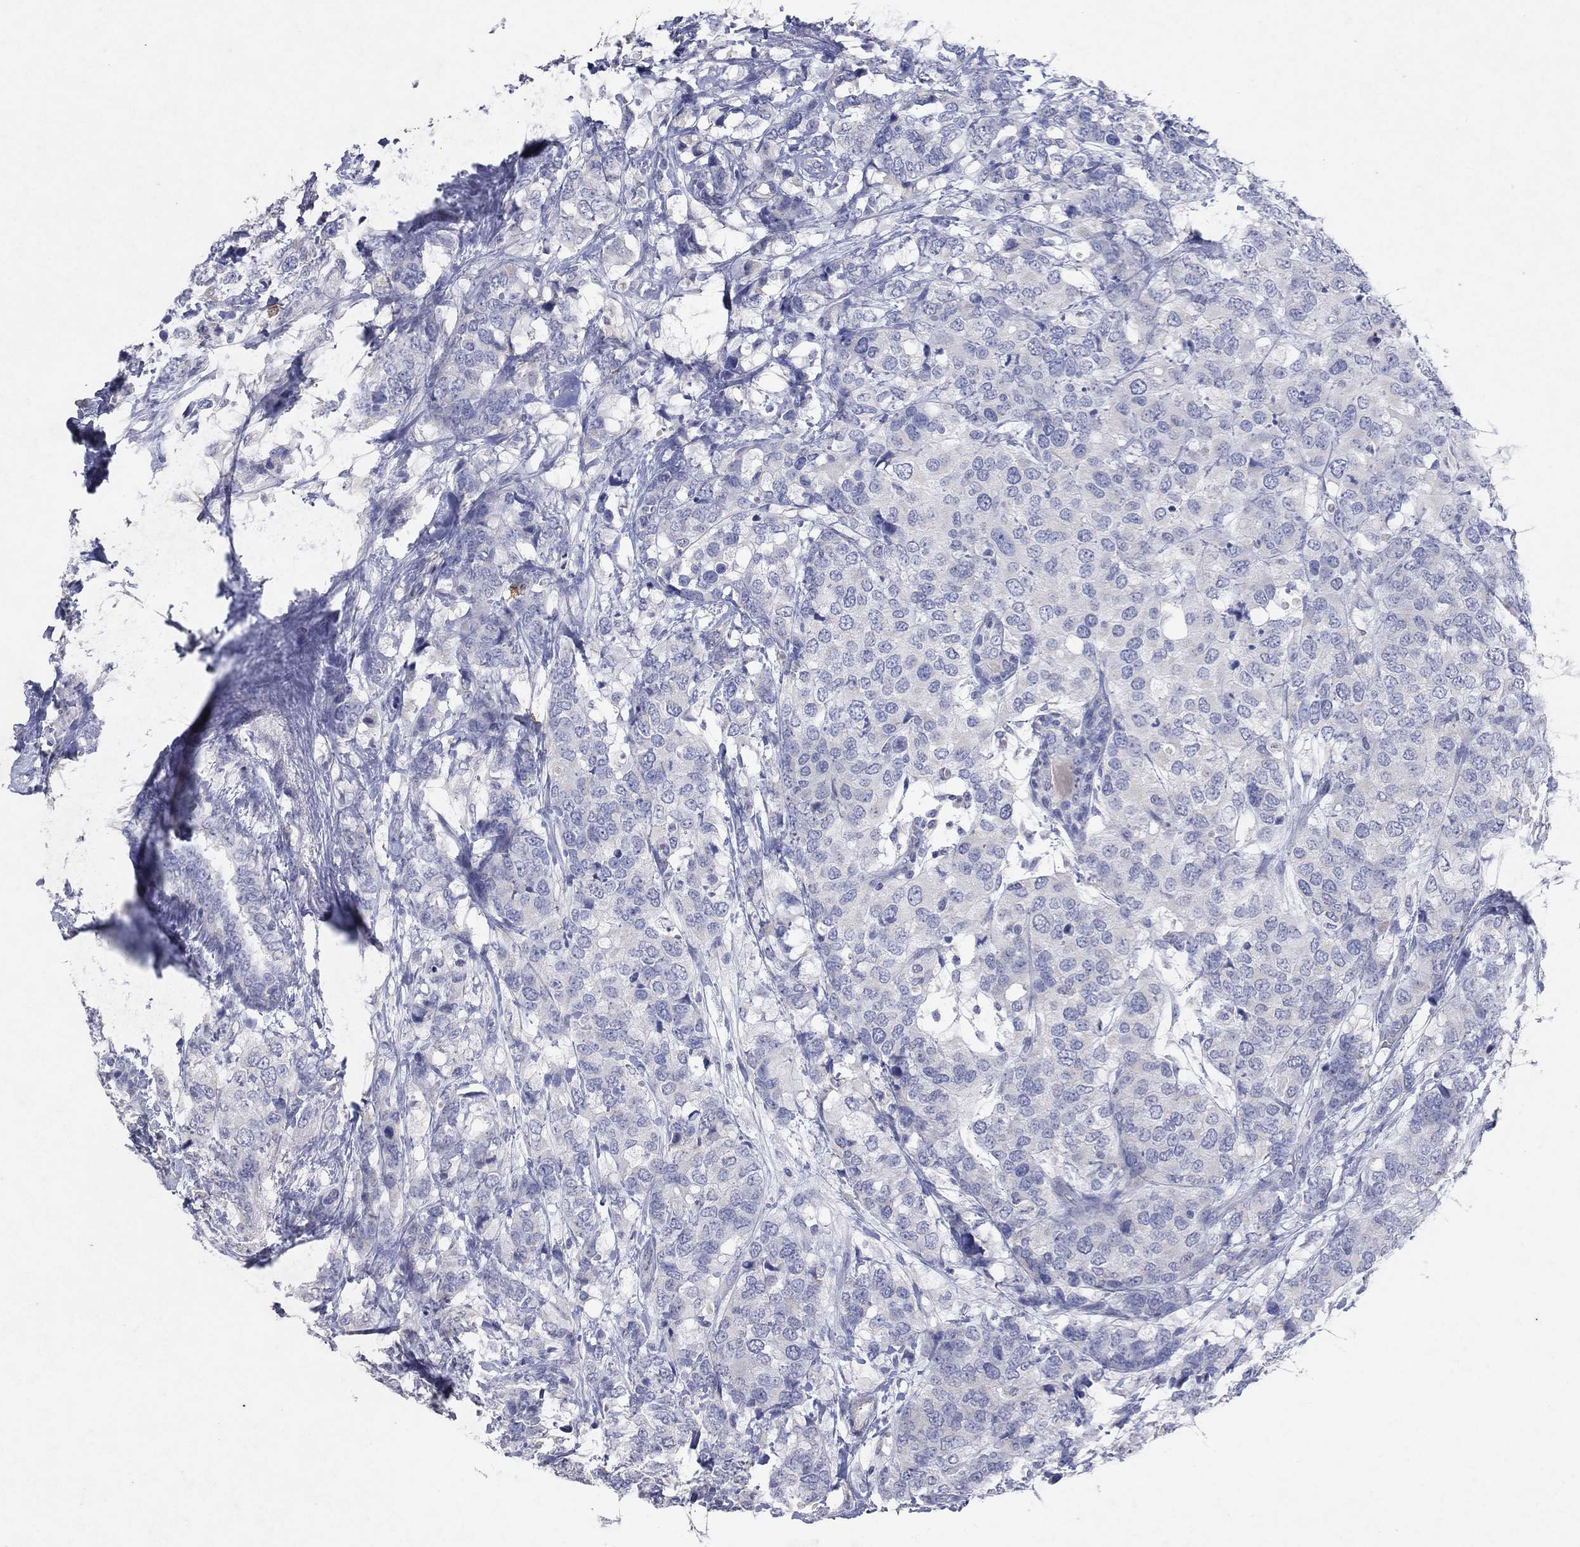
{"staining": {"intensity": "negative", "quantity": "none", "location": "none"}, "tissue": "breast cancer", "cell_type": "Tumor cells", "image_type": "cancer", "snomed": [{"axis": "morphology", "description": "Lobular carcinoma"}, {"axis": "topography", "description": "Breast"}], "caption": "DAB immunohistochemical staining of human breast lobular carcinoma demonstrates no significant positivity in tumor cells. (DAB (3,3'-diaminobenzidine) IHC visualized using brightfield microscopy, high magnification).", "gene": "KRT40", "patient": {"sex": "female", "age": 59}}